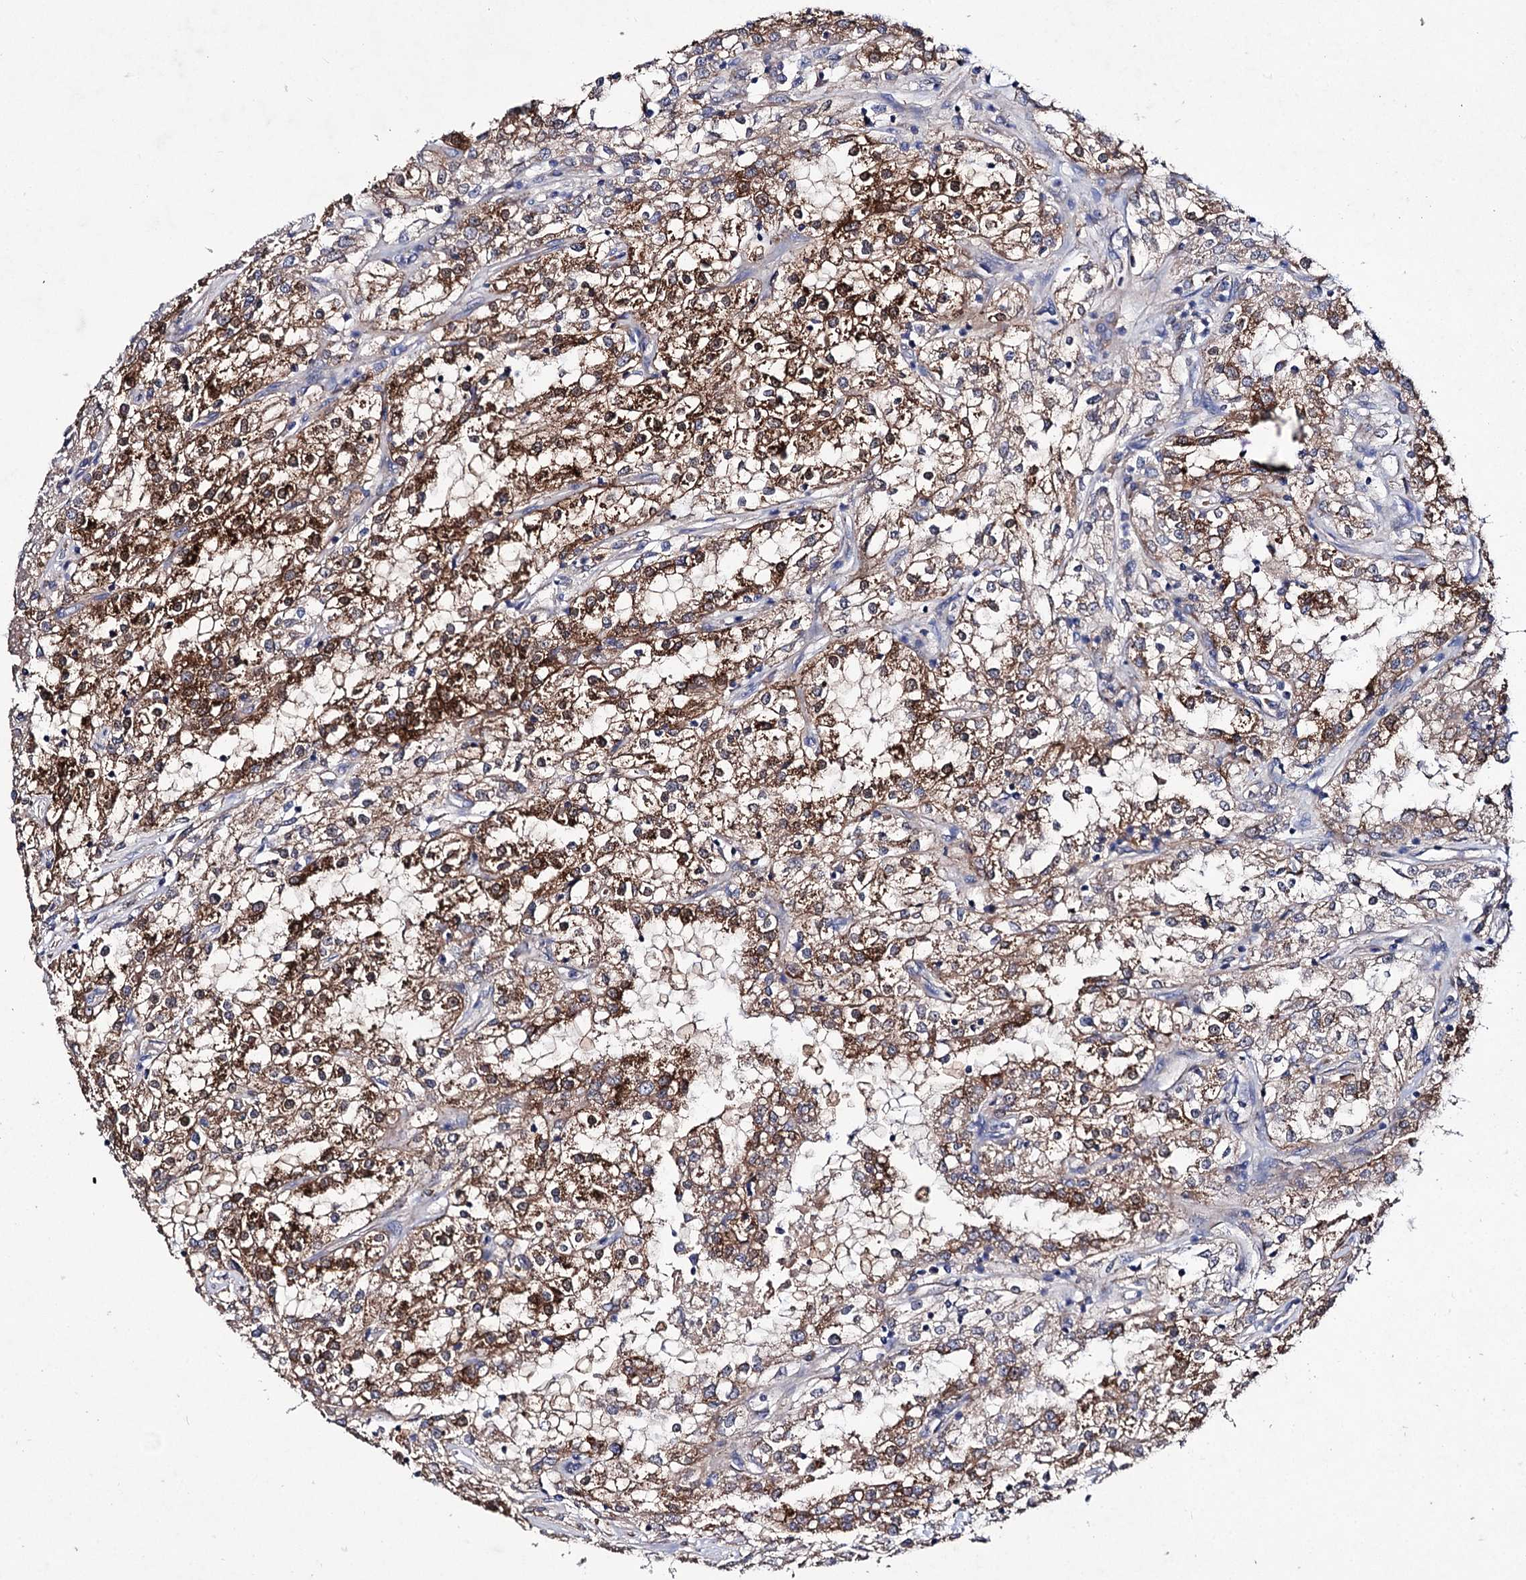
{"staining": {"intensity": "moderate", "quantity": ">75%", "location": "cytoplasmic/membranous"}, "tissue": "renal cancer", "cell_type": "Tumor cells", "image_type": "cancer", "snomed": [{"axis": "morphology", "description": "Adenocarcinoma, NOS"}, {"axis": "topography", "description": "Kidney"}], "caption": "A brown stain shows moderate cytoplasmic/membranous positivity of a protein in human renal adenocarcinoma tumor cells. Ihc stains the protein in brown and the nuclei are stained blue.", "gene": "CLPB", "patient": {"sex": "female", "age": 52}}